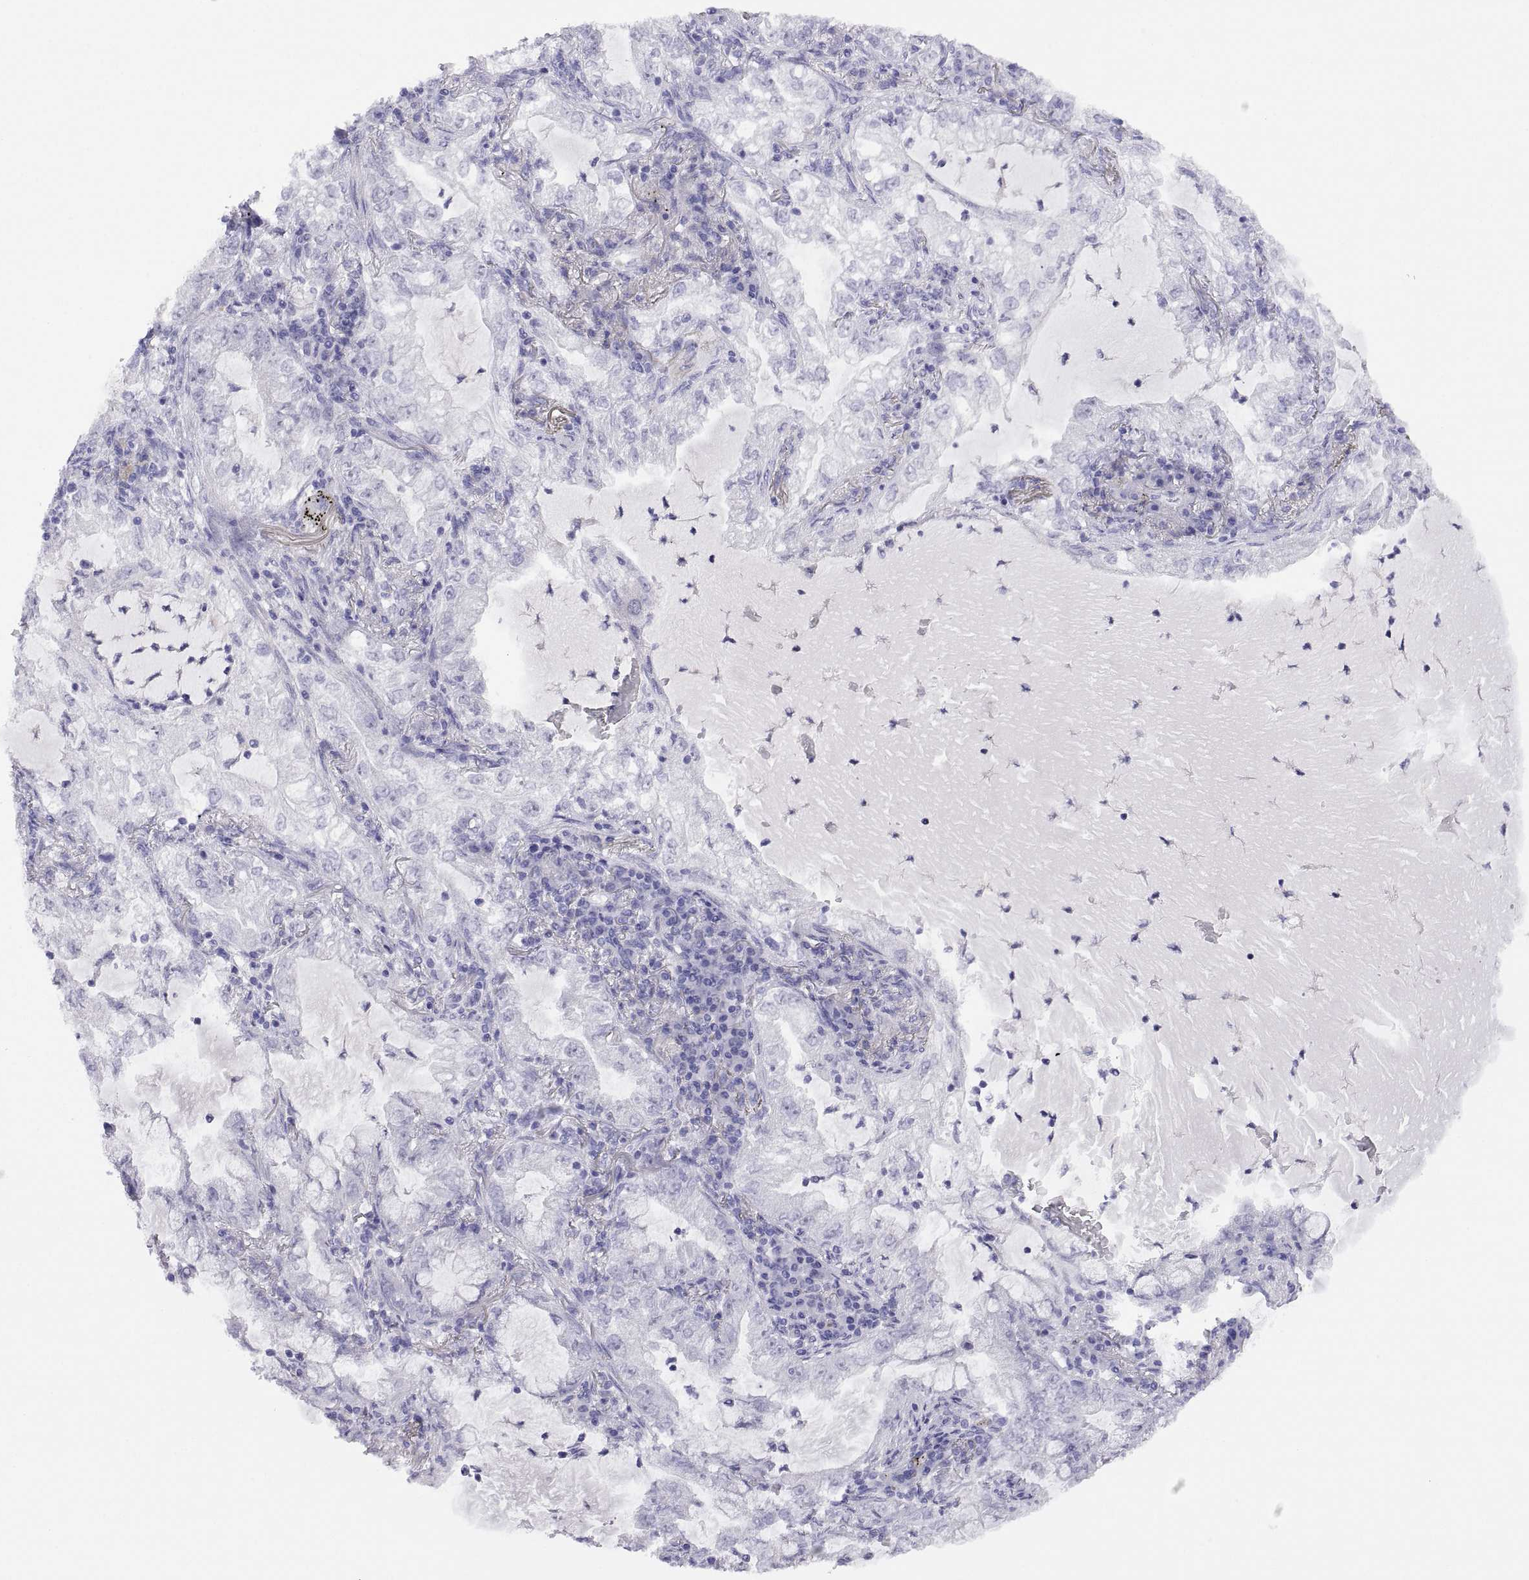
{"staining": {"intensity": "negative", "quantity": "none", "location": "none"}, "tissue": "lung cancer", "cell_type": "Tumor cells", "image_type": "cancer", "snomed": [{"axis": "morphology", "description": "Adenocarcinoma, NOS"}, {"axis": "topography", "description": "Lung"}], "caption": "Human lung cancer stained for a protein using immunohistochemistry (IHC) displays no staining in tumor cells.", "gene": "VSX2", "patient": {"sex": "female", "age": 73}}